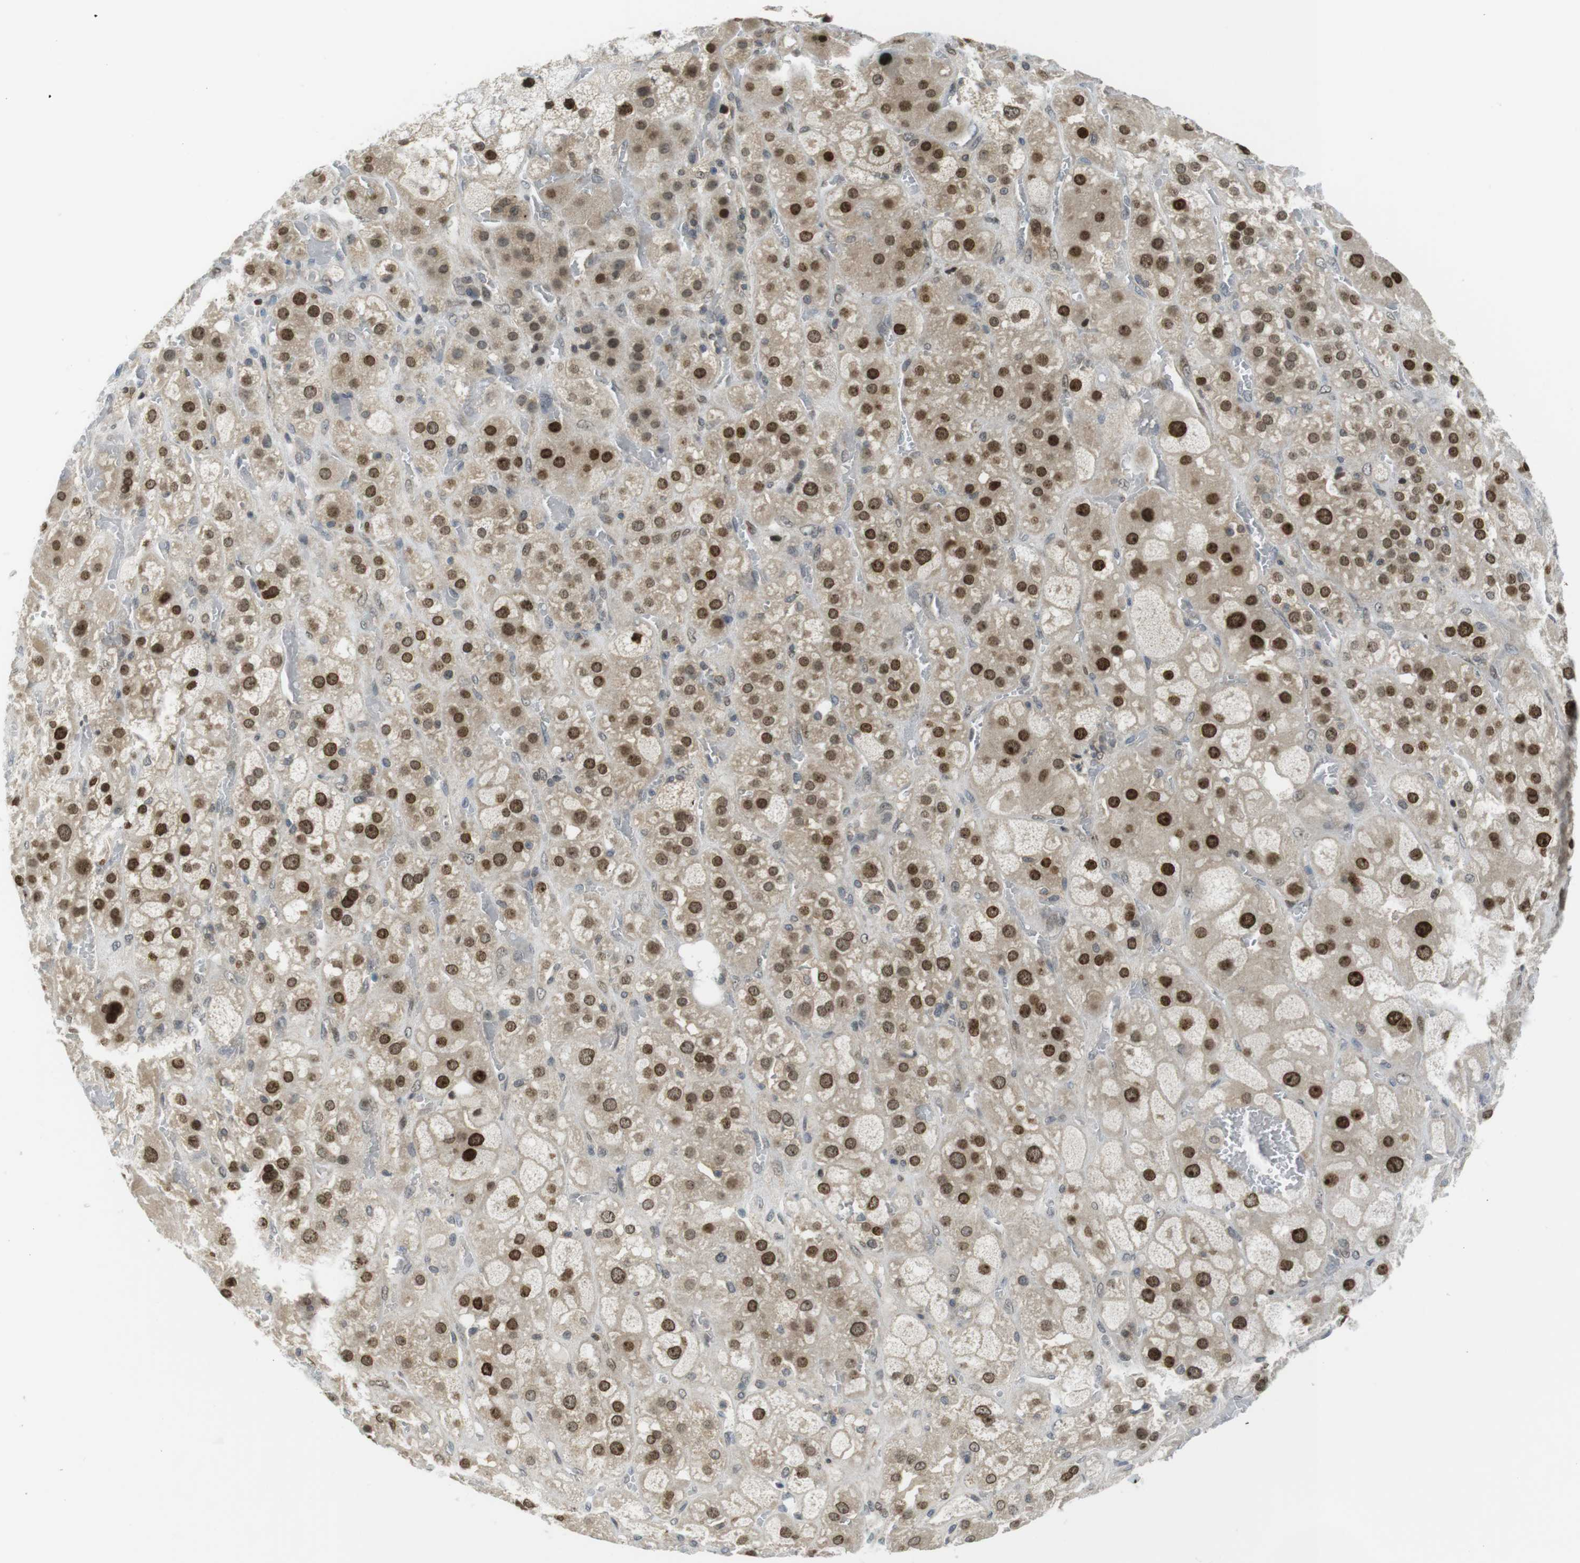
{"staining": {"intensity": "strong", "quantity": ">75%", "location": "cytoplasmic/membranous,nuclear"}, "tissue": "adrenal gland", "cell_type": "Glandular cells", "image_type": "normal", "snomed": [{"axis": "morphology", "description": "Normal tissue, NOS"}, {"axis": "topography", "description": "Adrenal gland"}], "caption": "Immunohistochemistry (IHC) (DAB (3,3'-diaminobenzidine)) staining of unremarkable human adrenal gland displays strong cytoplasmic/membranous,nuclear protein staining in approximately >75% of glandular cells.", "gene": "RCC1", "patient": {"sex": "female", "age": 47}}